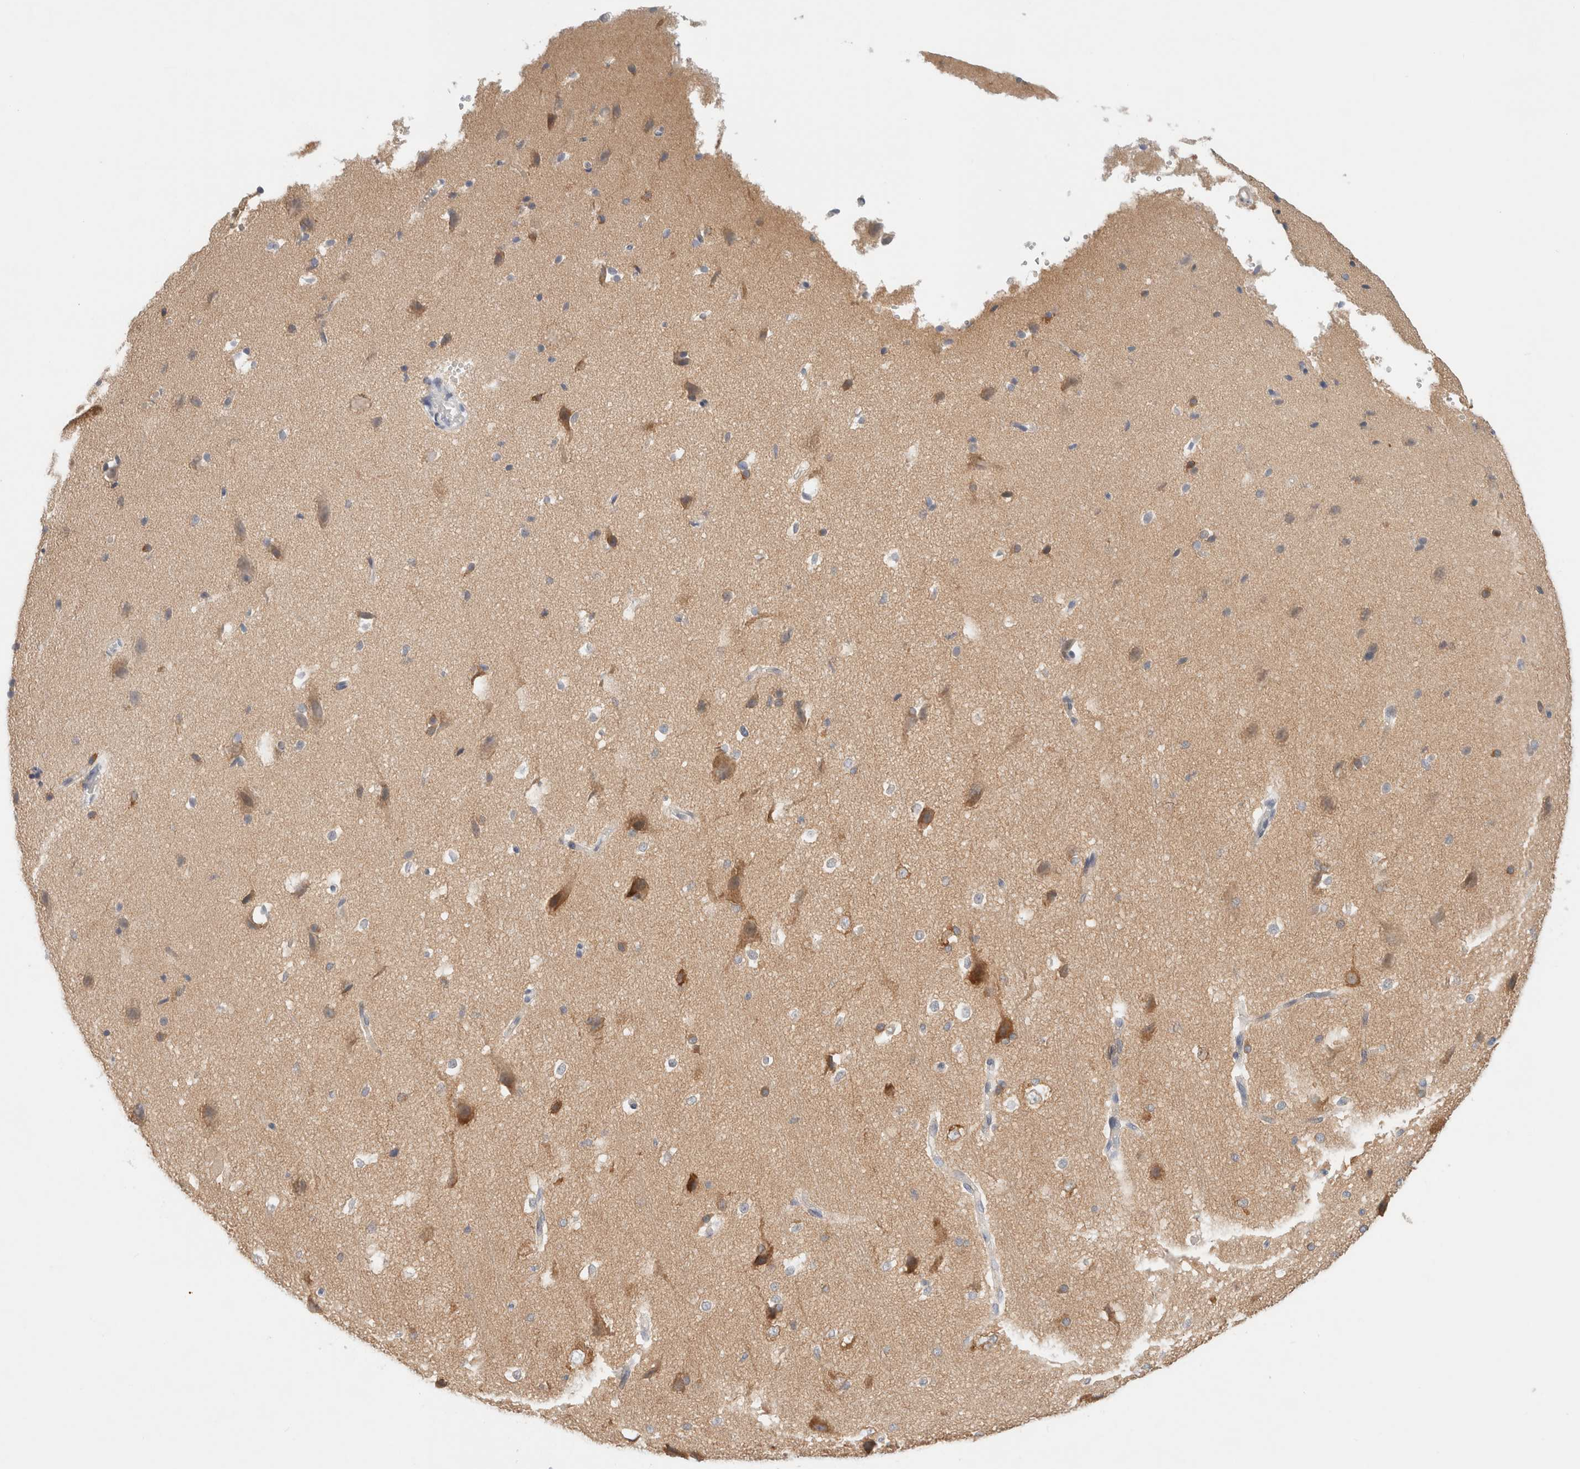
{"staining": {"intensity": "weak", "quantity": ">75%", "location": "cytoplasmic/membranous"}, "tissue": "cerebral cortex", "cell_type": "Endothelial cells", "image_type": "normal", "snomed": [{"axis": "morphology", "description": "Normal tissue, NOS"}, {"axis": "morphology", "description": "Developmental malformation"}, {"axis": "topography", "description": "Cerebral cortex"}], "caption": "Unremarkable cerebral cortex exhibits weak cytoplasmic/membranous staining in about >75% of endothelial cells, visualized by immunohistochemistry.", "gene": "MARK3", "patient": {"sex": "female", "age": 30}}